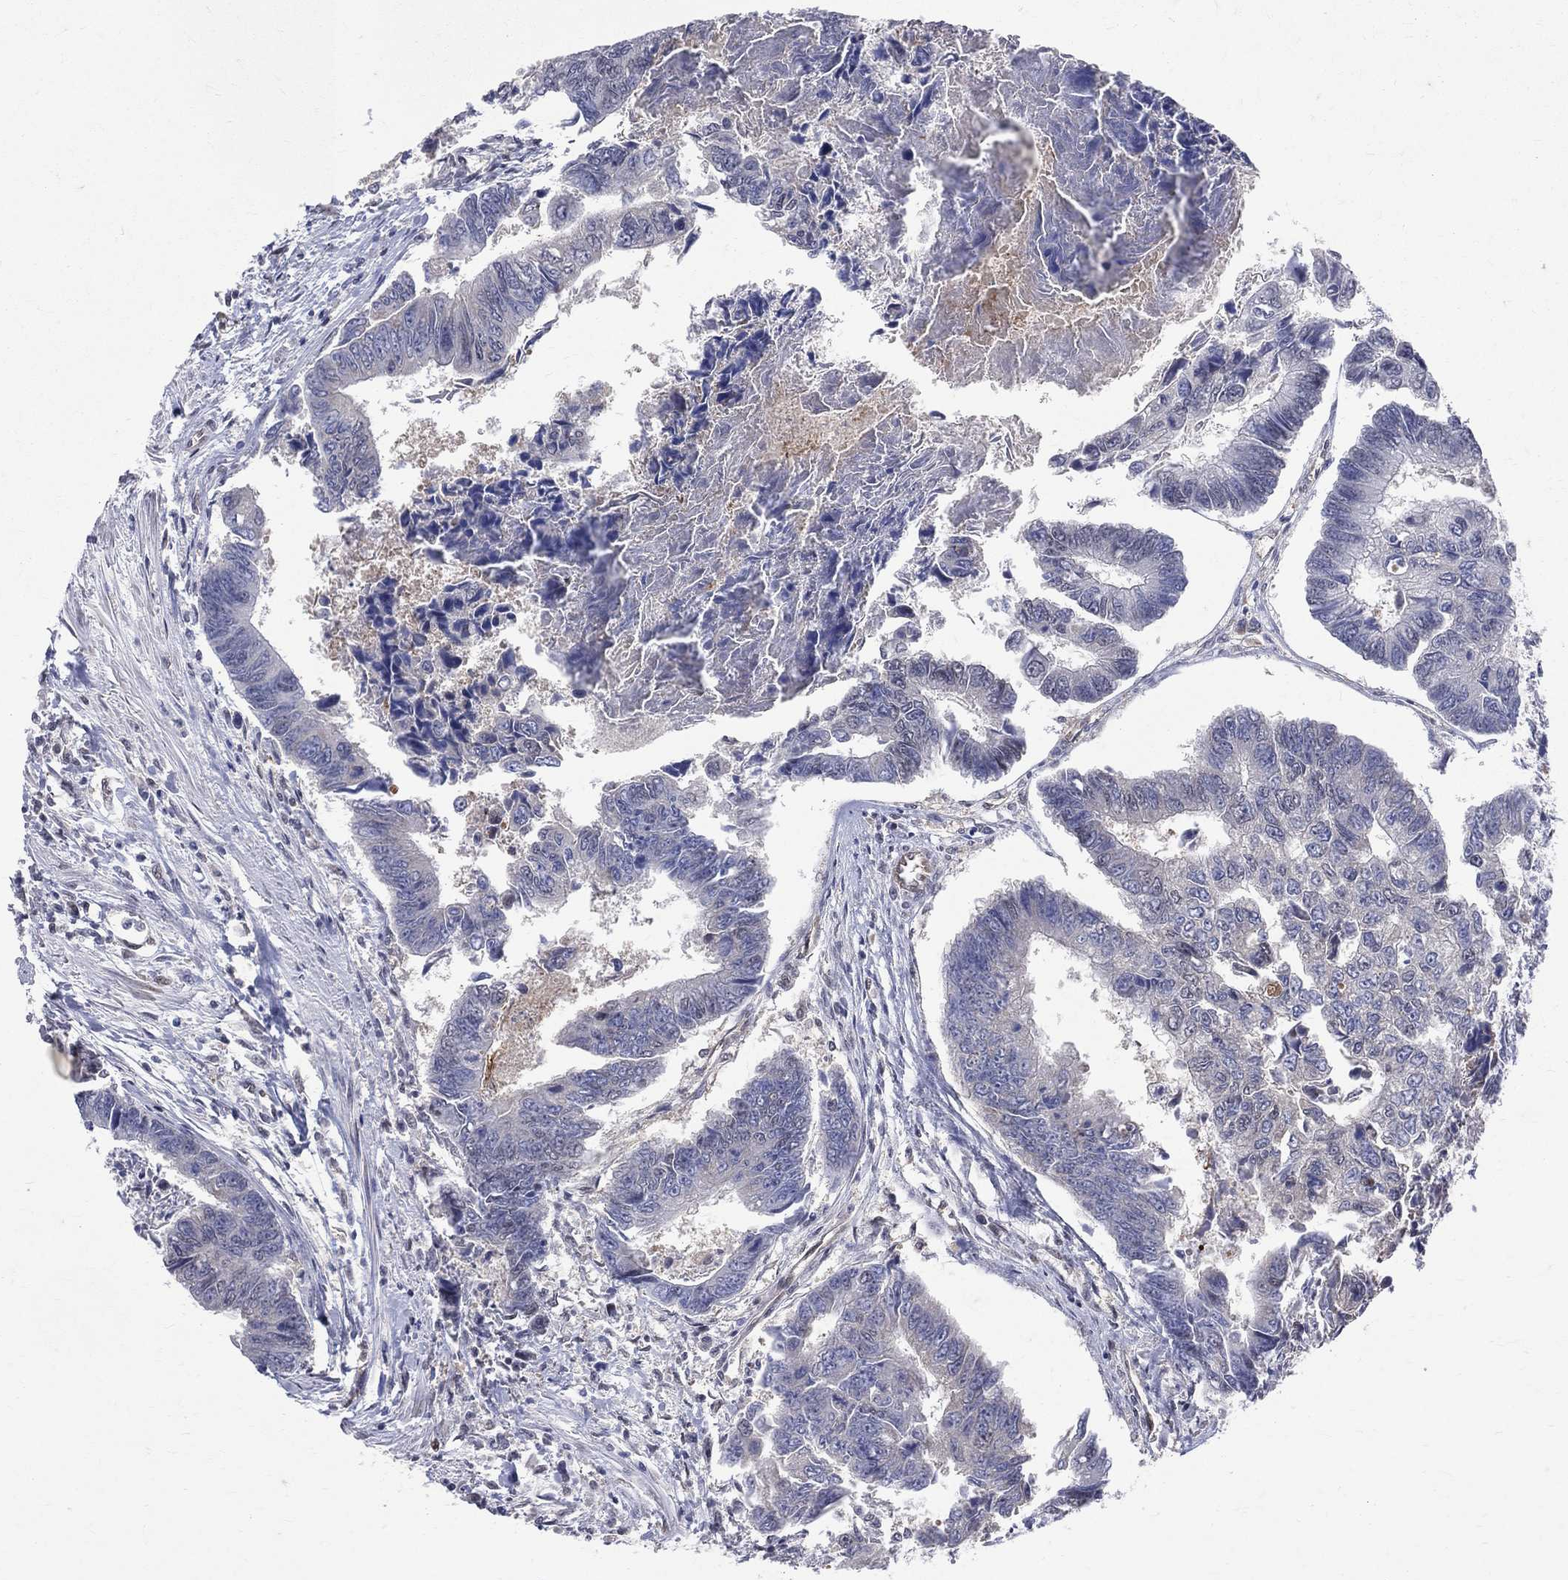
{"staining": {"intensity": "negative", "quantity": "none", "location": "none"}, "tissue": "colorectal cancer", "cell_type": "Tumor cells", "image_type": "cancer", "snomed": [{"axis": "morphology", "description": "Adenocarcinoma, NOS"}, {"axis": "topography", "description": "Colon"}], "caption": "Colorectal adenocarcinoma stained for a protein using IHC displays no staining tumor cells.", "gene": "GMPR2", "patient": {"sex": "female", "age": 65}}